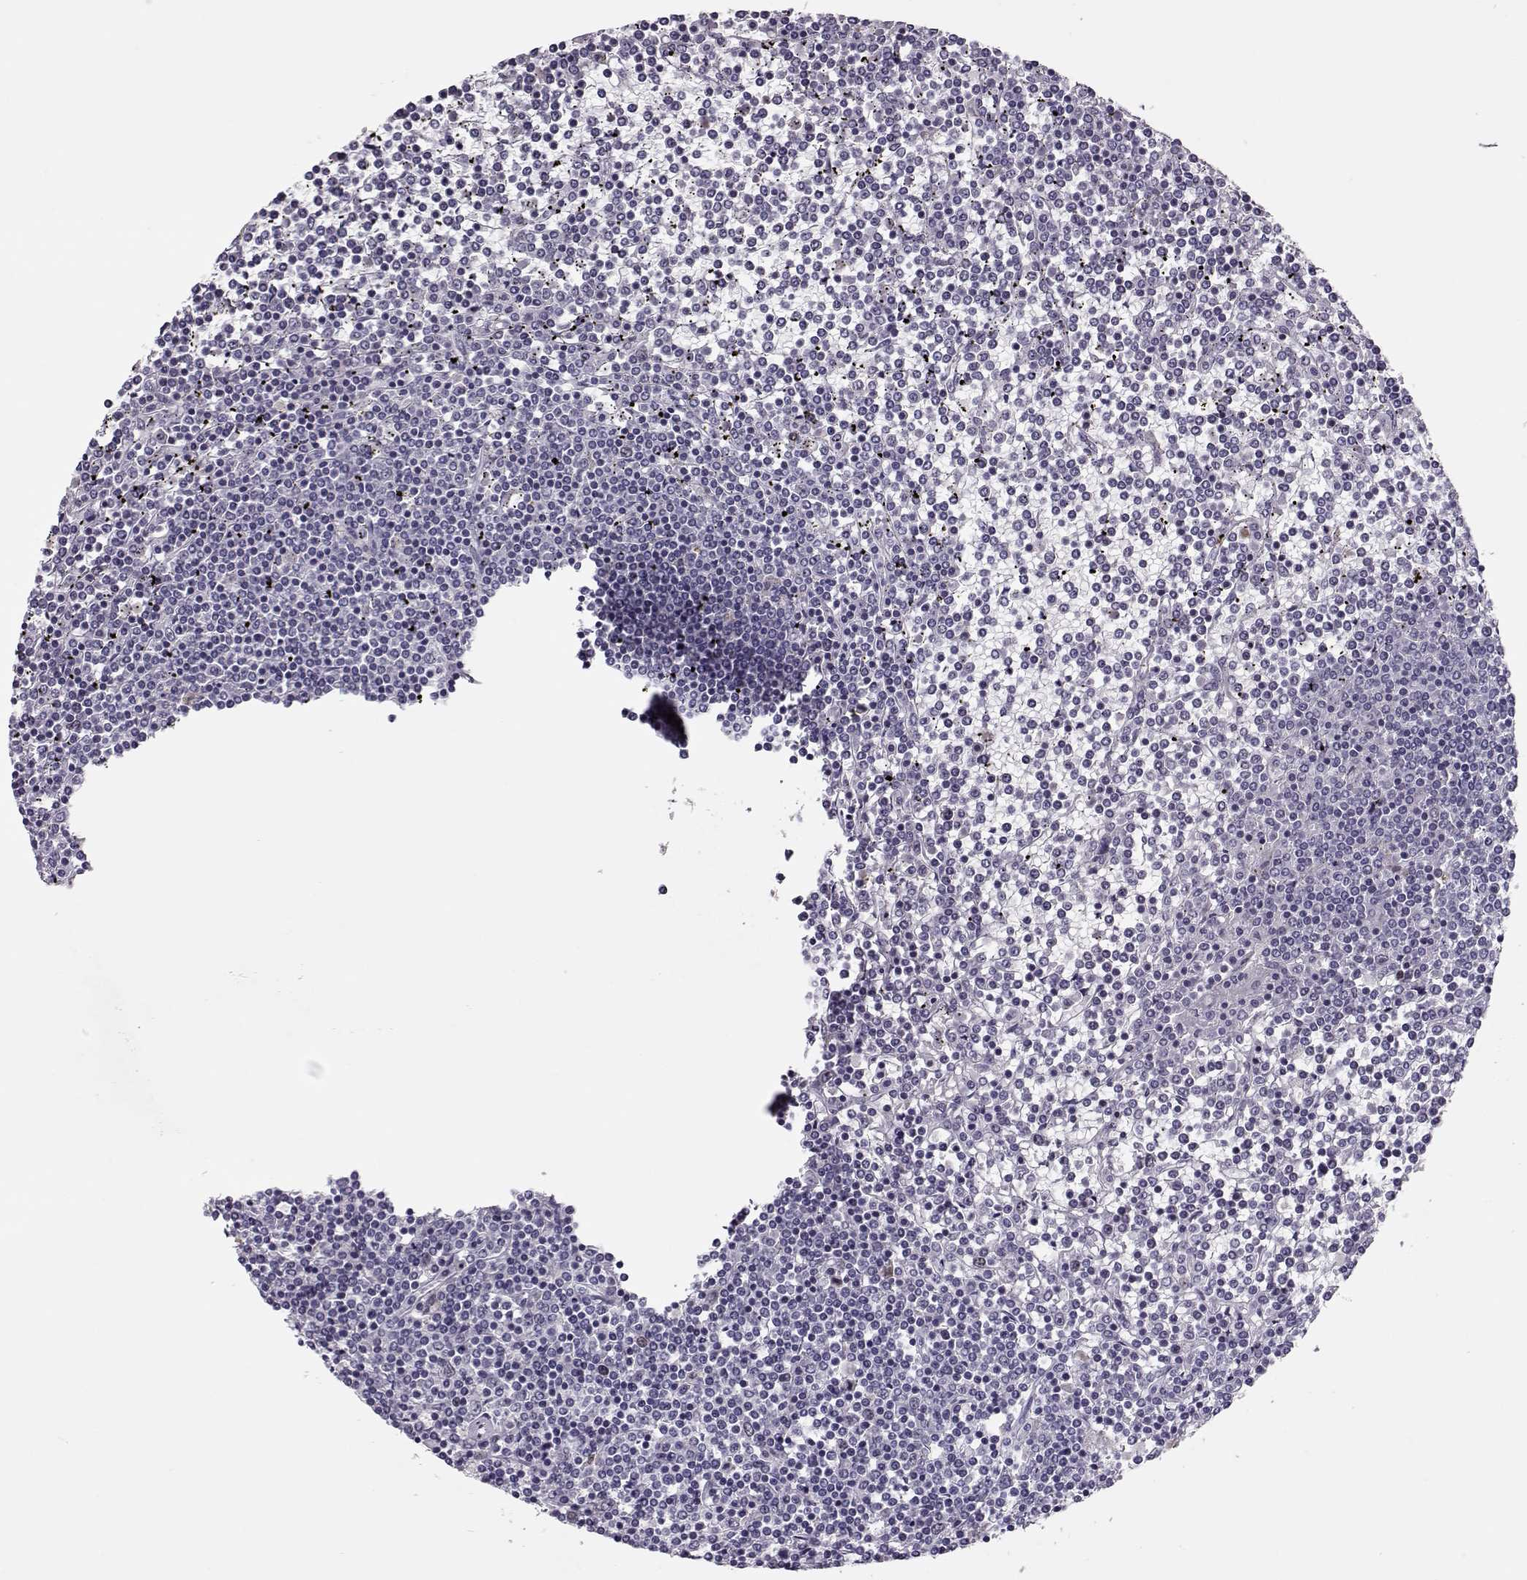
{"staining": {"intensity": "negative", "quantity": "none", "location": "none"}, "tissue": "lymphoma", "cell_type": "Tumor cells", "image_type": "cancer", "snomed": [{"axis": "morphology", "description": "Malignant lymphoma, non-Hodgkin's type, Low grade"}, {"axis": "topography", "description": "Spleen"}], "caption": "The micrograph demonstrates no significant positivity in tumor cells of lymphoma.", "gene": "SGO1", "patient": {"sex": "female", "age": 19}}